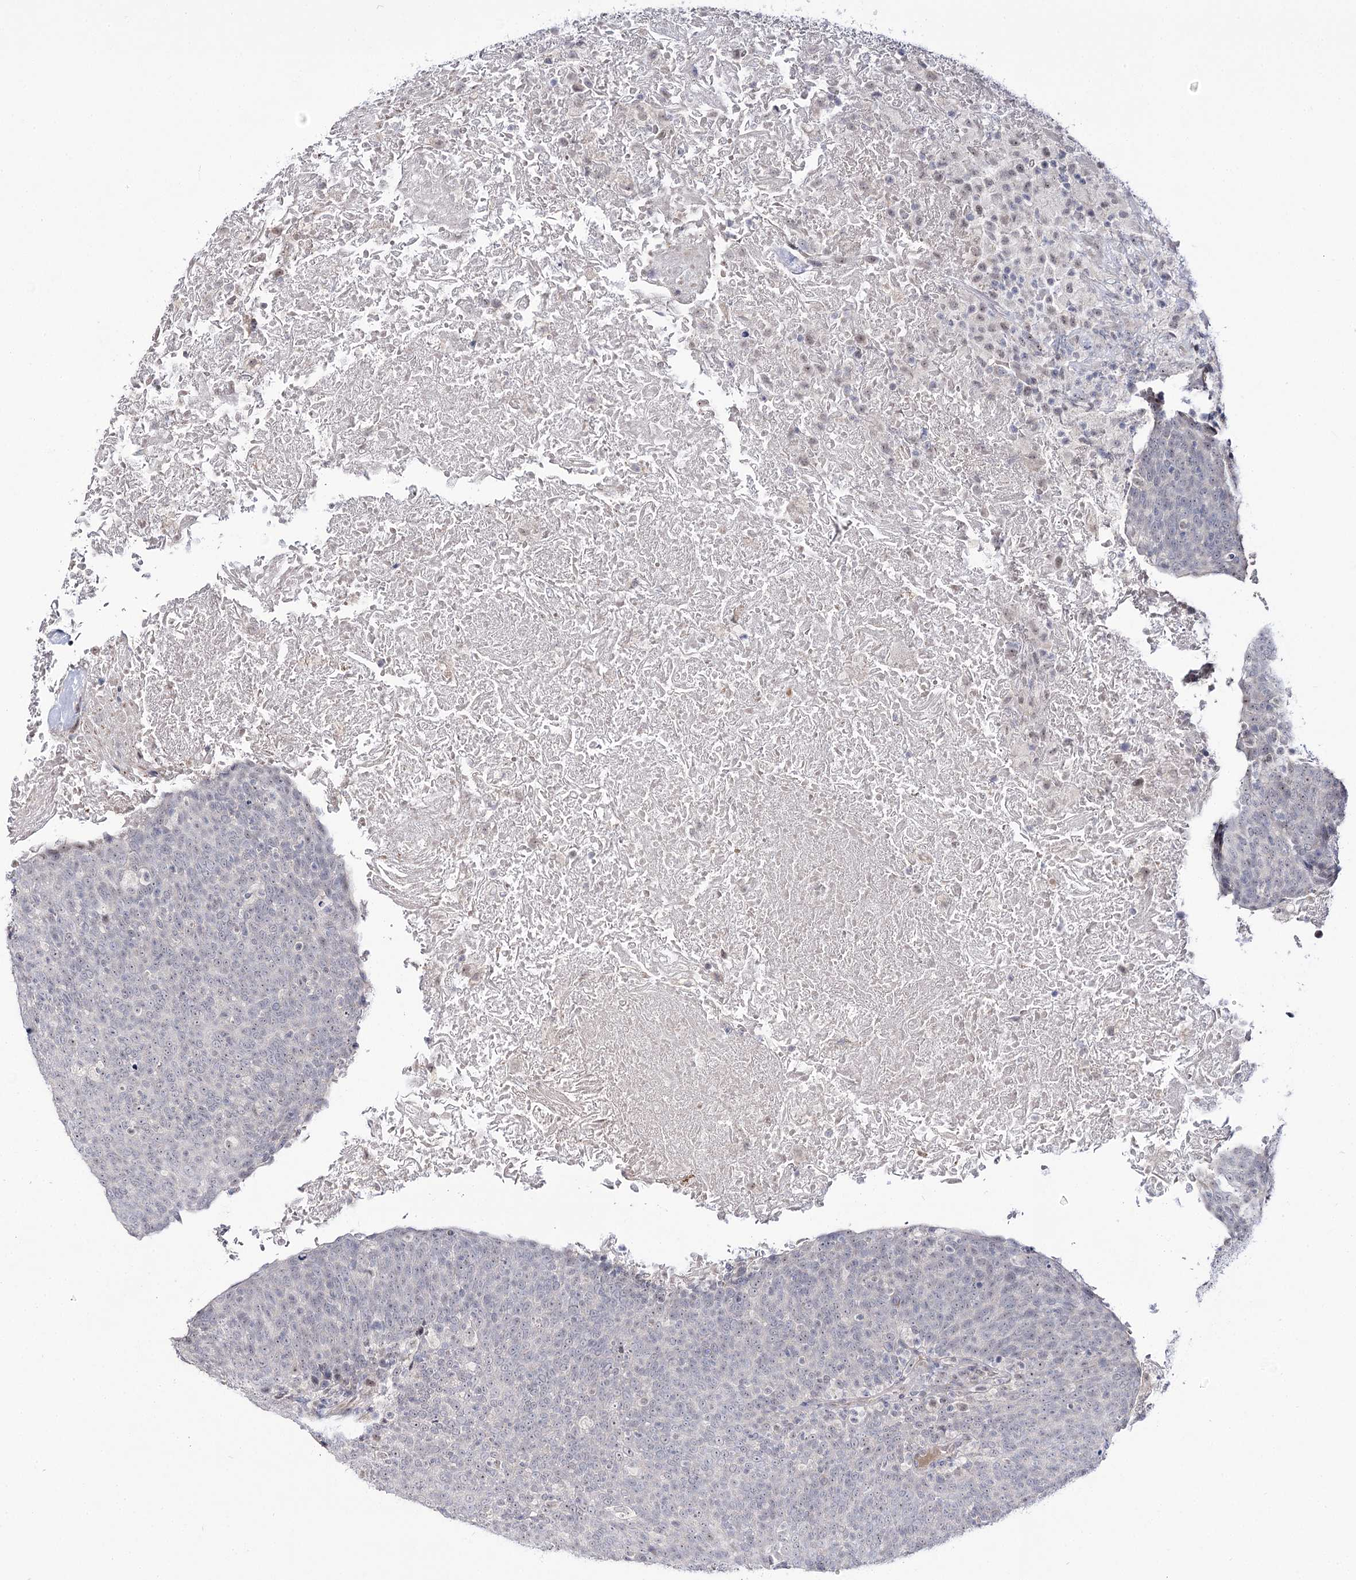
{"staining": {"intensity": "negative", "quantity": "none", "location": "none"}, "tissue": "head and neck cancer", "cell_type": "Tumor cells", "image_type": "cancer", "snomed": [{"axis": "morphology", "description": "Squamous cell carcinoma, NOS"}, {"axis": "morphology", "description": "Squamous cell carcinoma, metastatic, NOS"}, {"axis": "topography", "description": "Lymph node"}, {"axis": "topography", "description": "Head-Neck"}], "caption": "High magnification brightfield microscopy of head and neck cancer (metastatic squamous cell carcinoma) stained with DAB (3,3'-diaminobenzidine) (brown) and counterstained with hematoxylin (blue): tumor cells show no significant positivity.", "gene": "RRP9", "patient": {"sex": "male", "age": 62}}